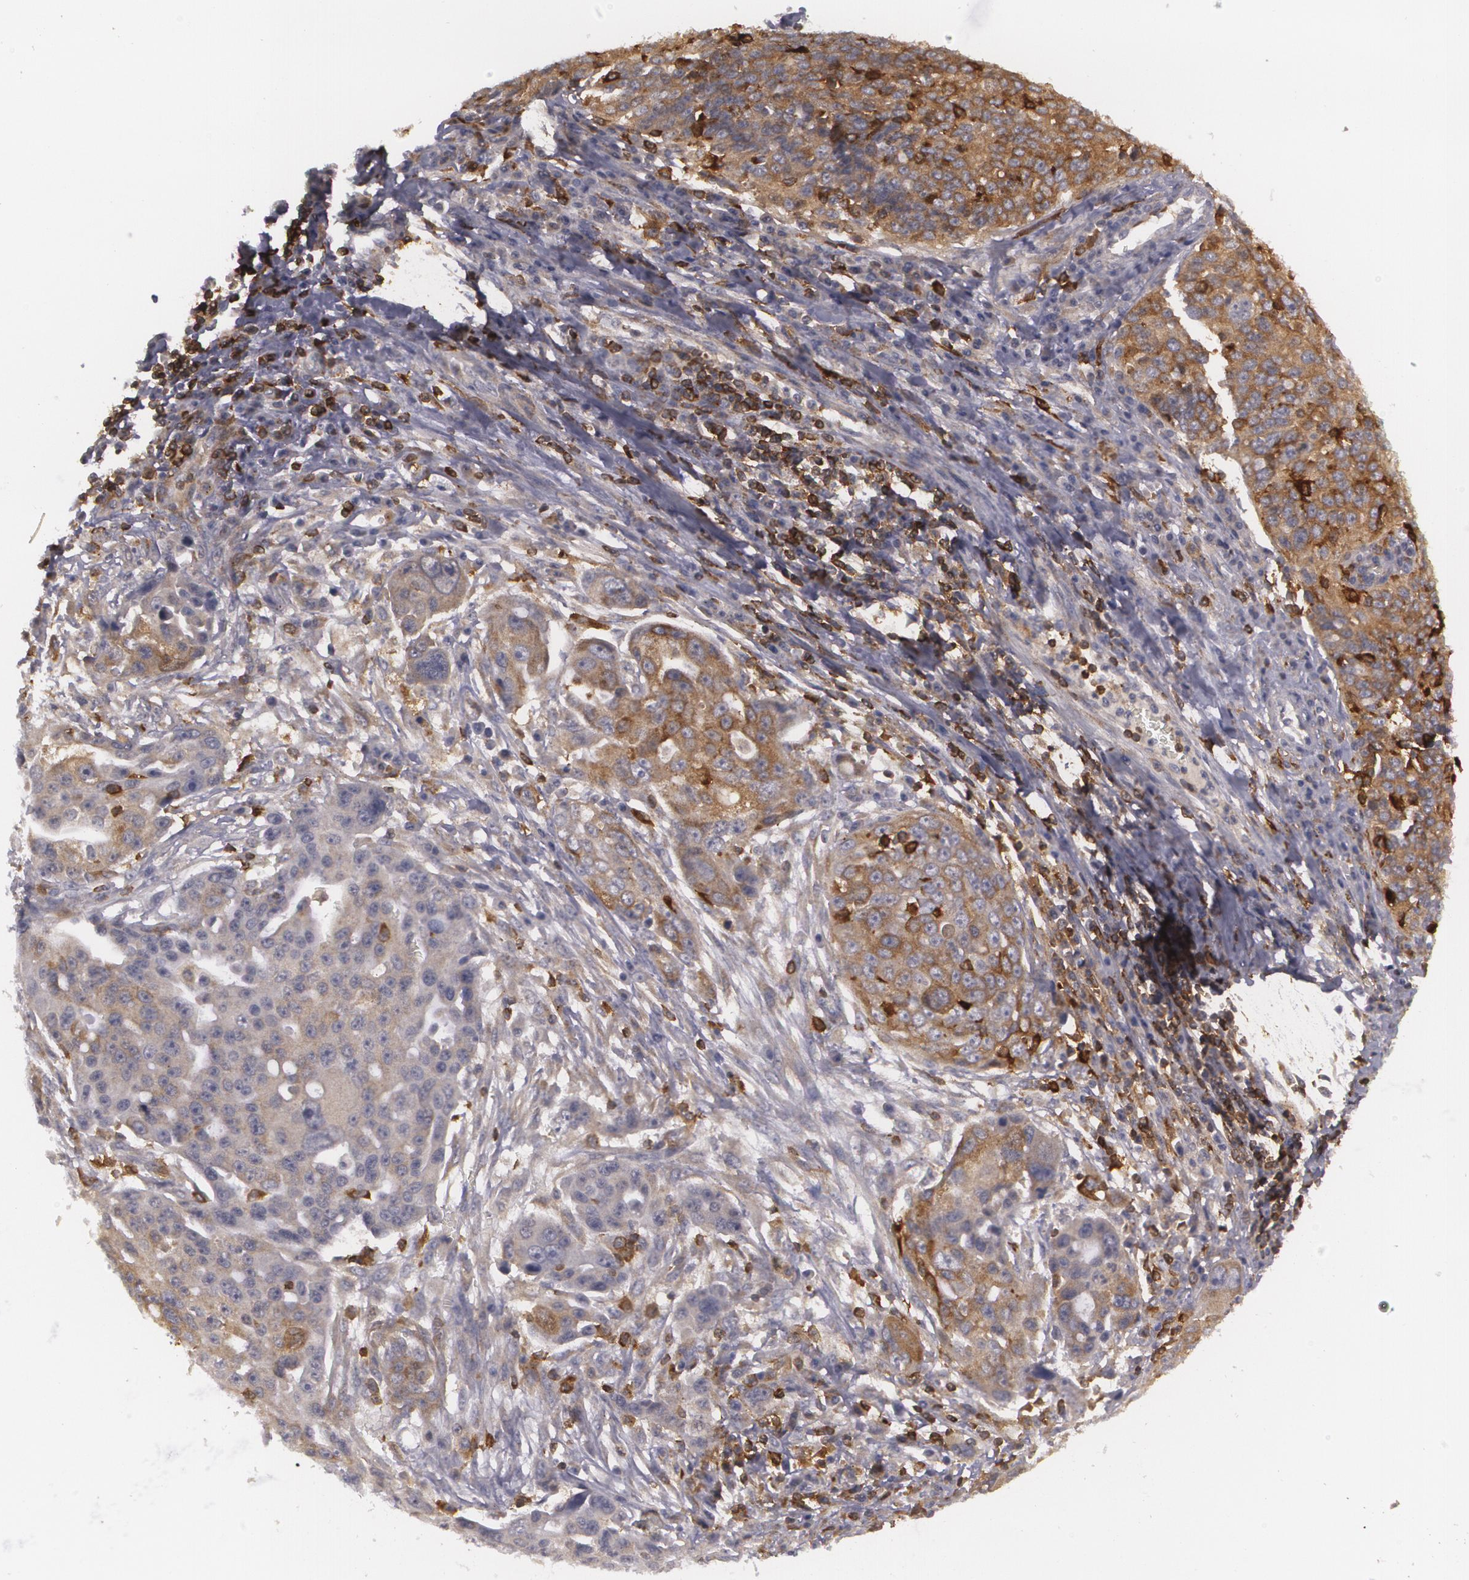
{"staining": {"intensity": "moderate", "quantity": ">75%", "location": "cytoplasmic/membranous"}, "tissue": "ovarian cancer", "cell_type": "Tumor cells", "image_type": "cancer", "snomed": [{"axis": "morphology", "description": "Carcinoma, endometroid"}, {"axis": "topography", "description": "Ovary"}], "caption": "High-magnification brightfield microscopy of ovarian cancer (endometroid carcinoma) stained with DAB (3,3'-diaminobenzidine) (brown) and counterstained with hematoxylin (blue). tumor cells exhibit moderate cytoplasmic/membranous positivity is seen in about>75% of cells. (Stains: DAB (3,3'-diaminobenzidine) in brown, nuclei in blue, Microscopy: brightfield microscopy at high magnification).", "gene": "BIN1", "patient": {"sex": "female", "age": 75}}